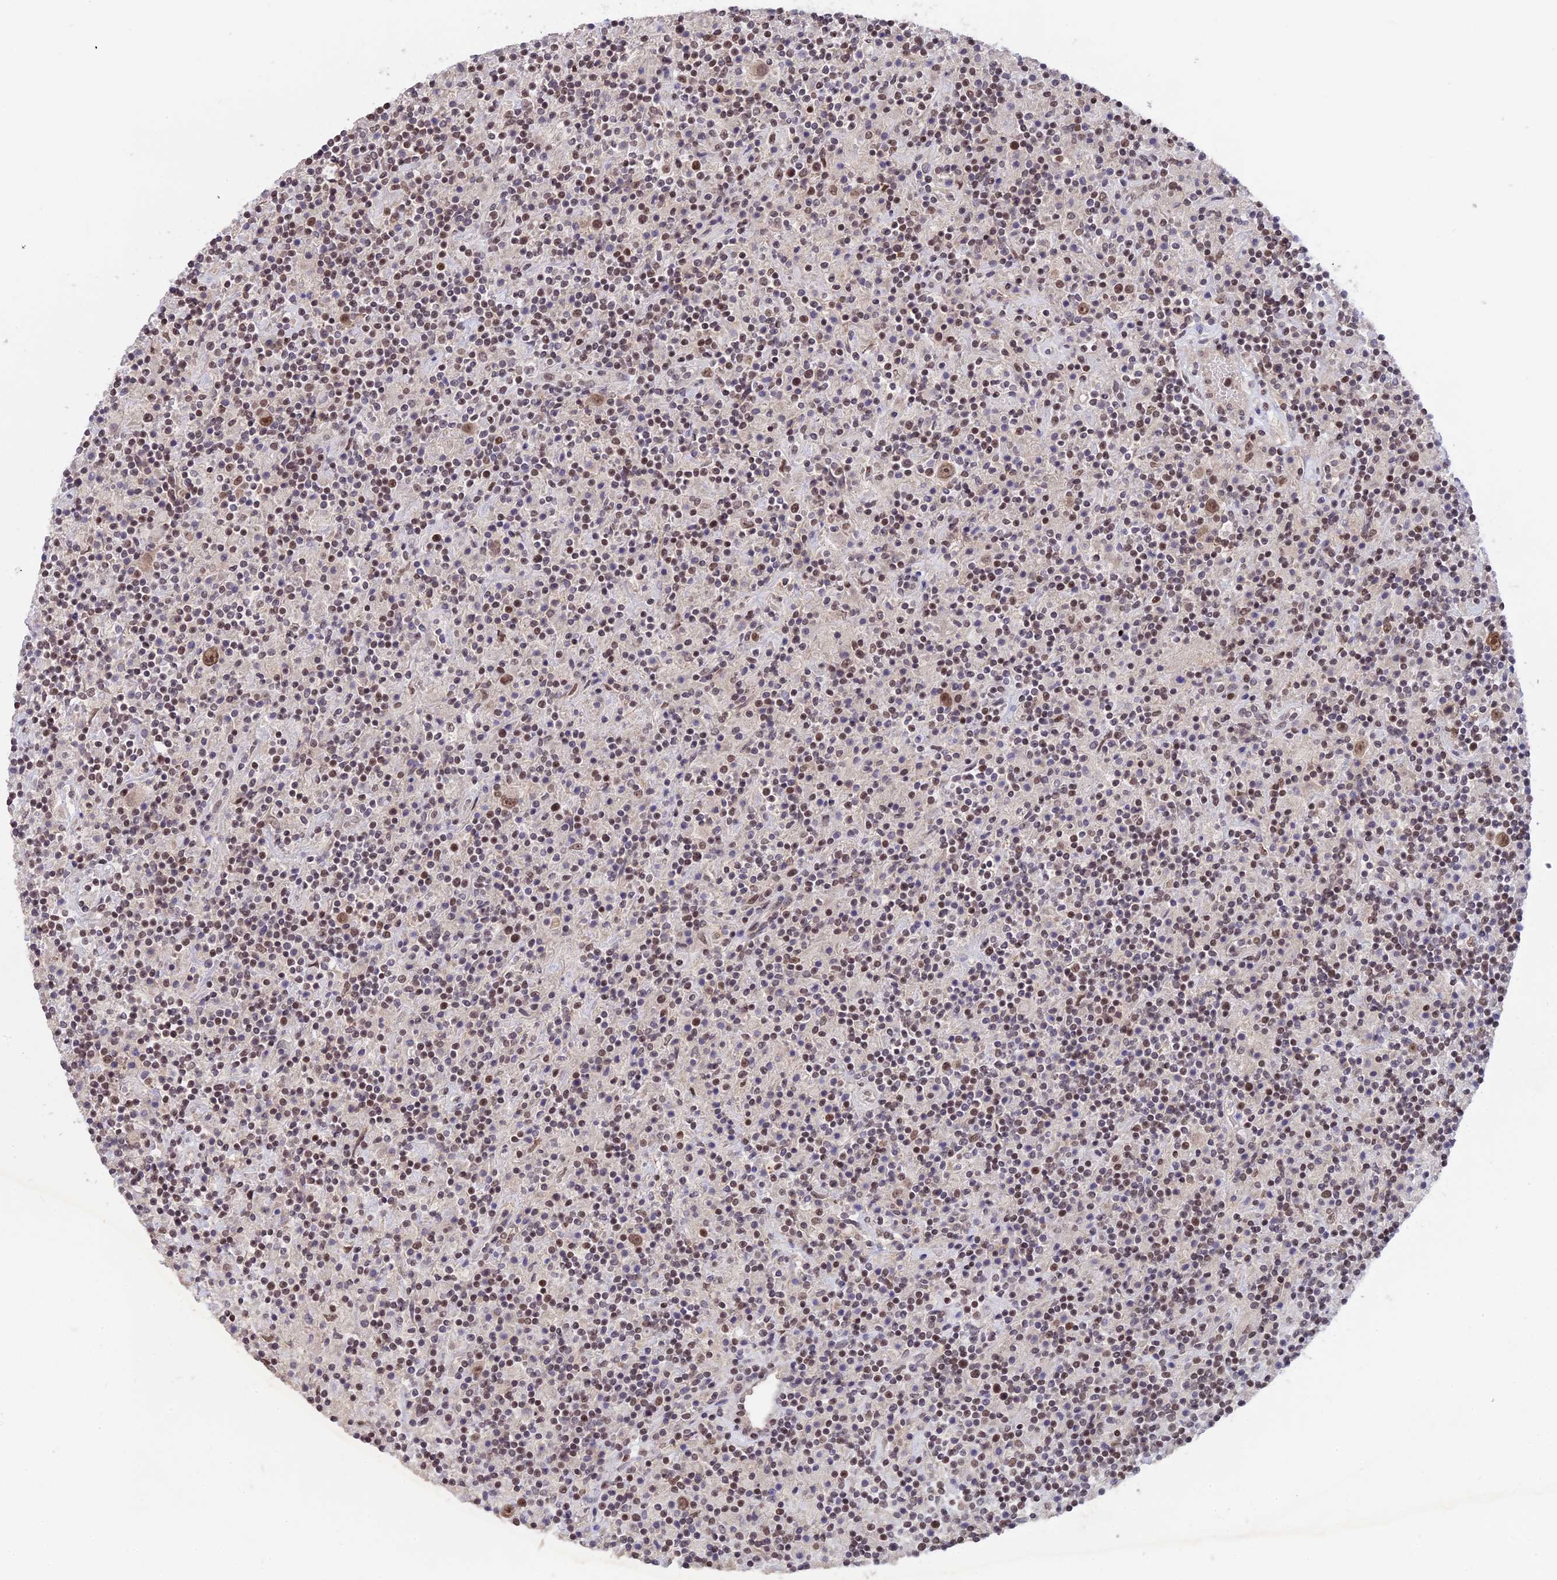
{"staining": {"intensity": "moderate", "quantity": ">75%", "location": "nuclear"}, "tissue": "lymphoma", "cell_type": "Tumor cells", "image_type": "cancer", "snomed": [{"axis": "morphology", "description": "Hodgkin's disease, NOS"}, {"axis": "topography", "description": "Lymph node"}], "caption": "Hodgkin's disease tissue exhibits moderate nuclear staining in about >75% of tumor cells (brown staining indicates protein expression, while blue staining denotes nuclei).", "gene": "RFC5", "patient": {"sex": "male", "age": 70}}